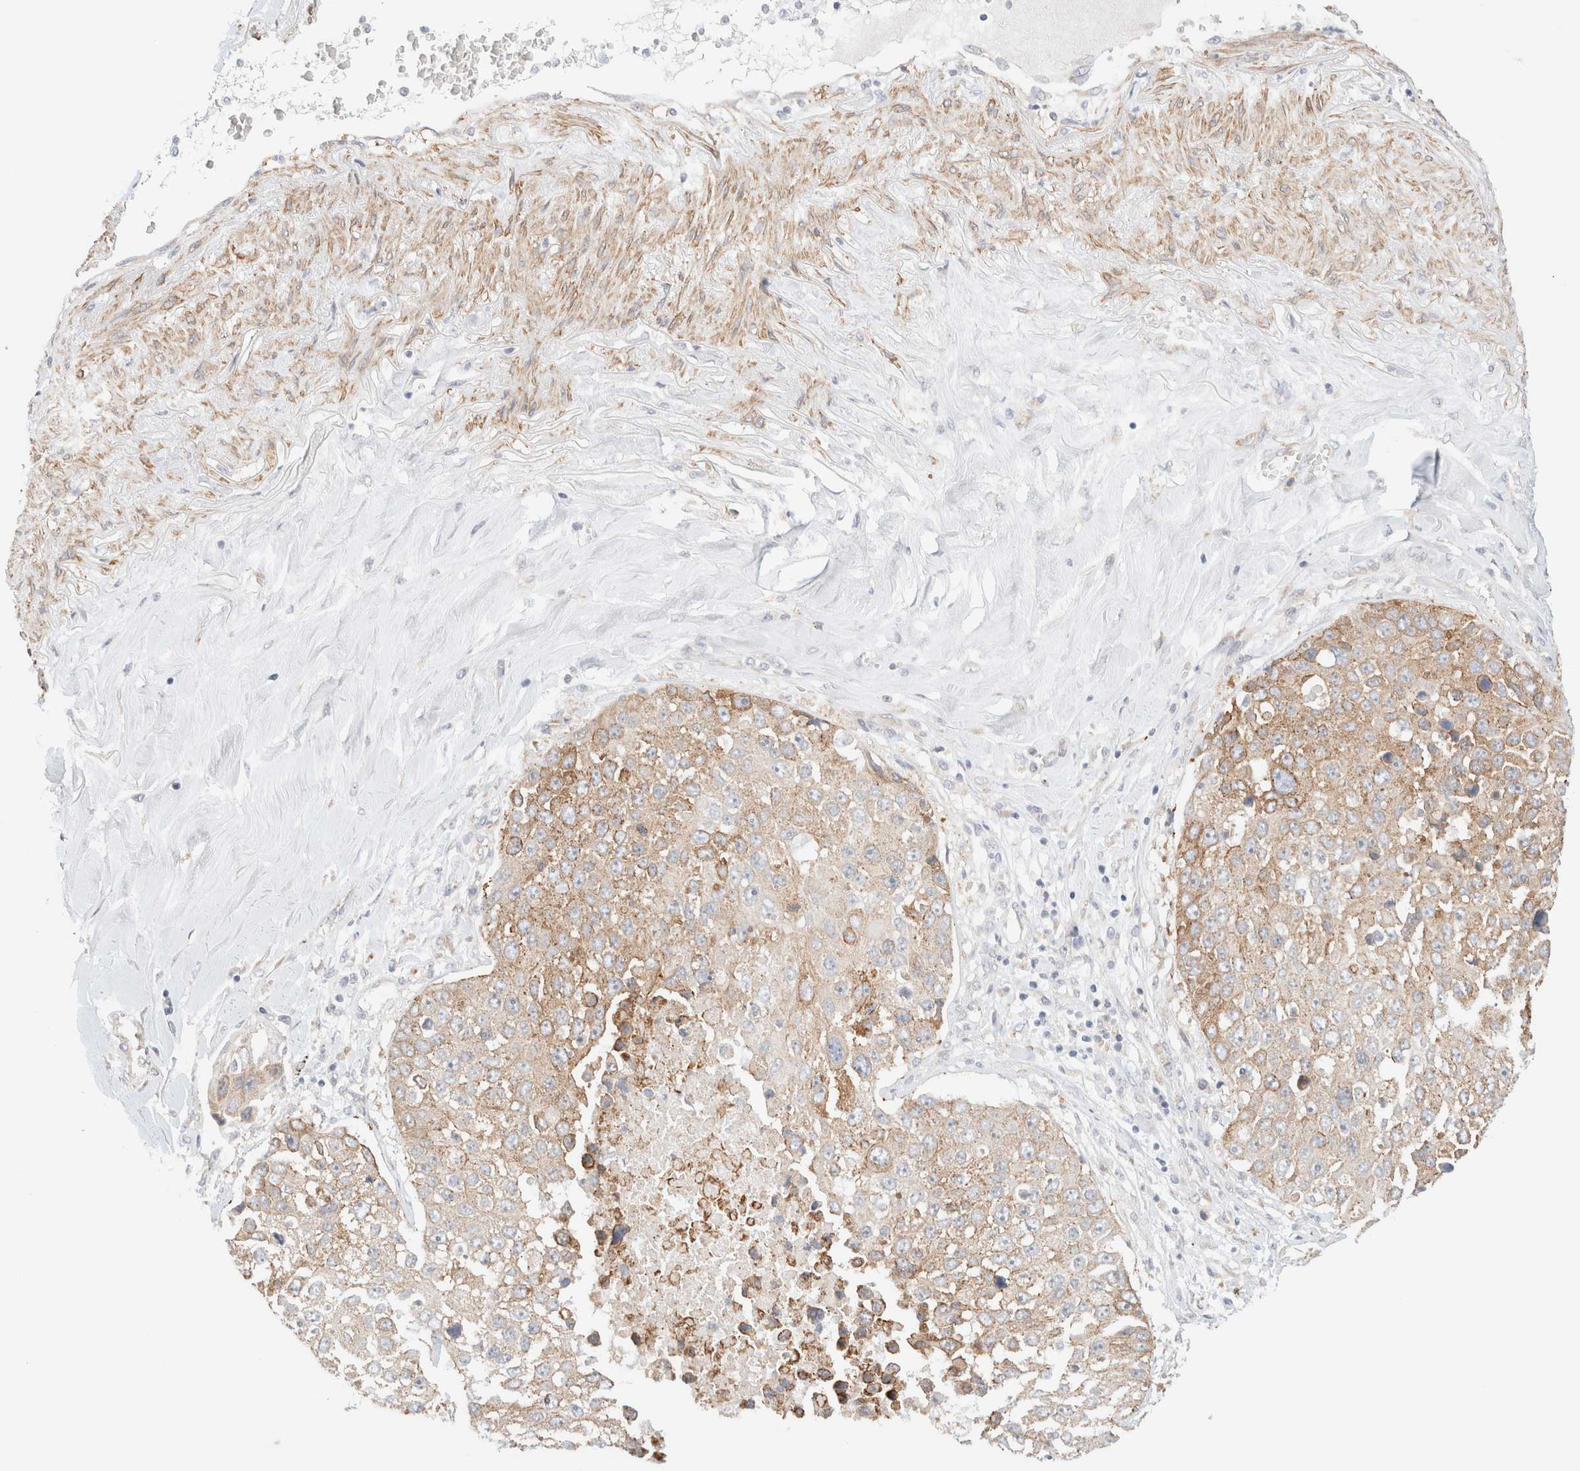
{"staining": {"intensity": "moderate", "quantity": ">75%", "location": "cytoplasmic/membranous"}, "tissue": "lung cancer", "cell_type": "Tumor cells", "image_type": "cancer", "snomed": [{"axis": "morphology", "description": "Squamous cell carcinoma, NOS"}, {"axis": "topography", "description": "Lung"}], "caption": "Moderate cytoplasmic/membranous protein expression is identified in about >75% of tumor cells in lung cancer (squamous cell carcinoma). (DAB IHC with brightfield microscopy, high magnification).", "gene": "RRP15", "patient": {"sex": "male", "age": 61}}